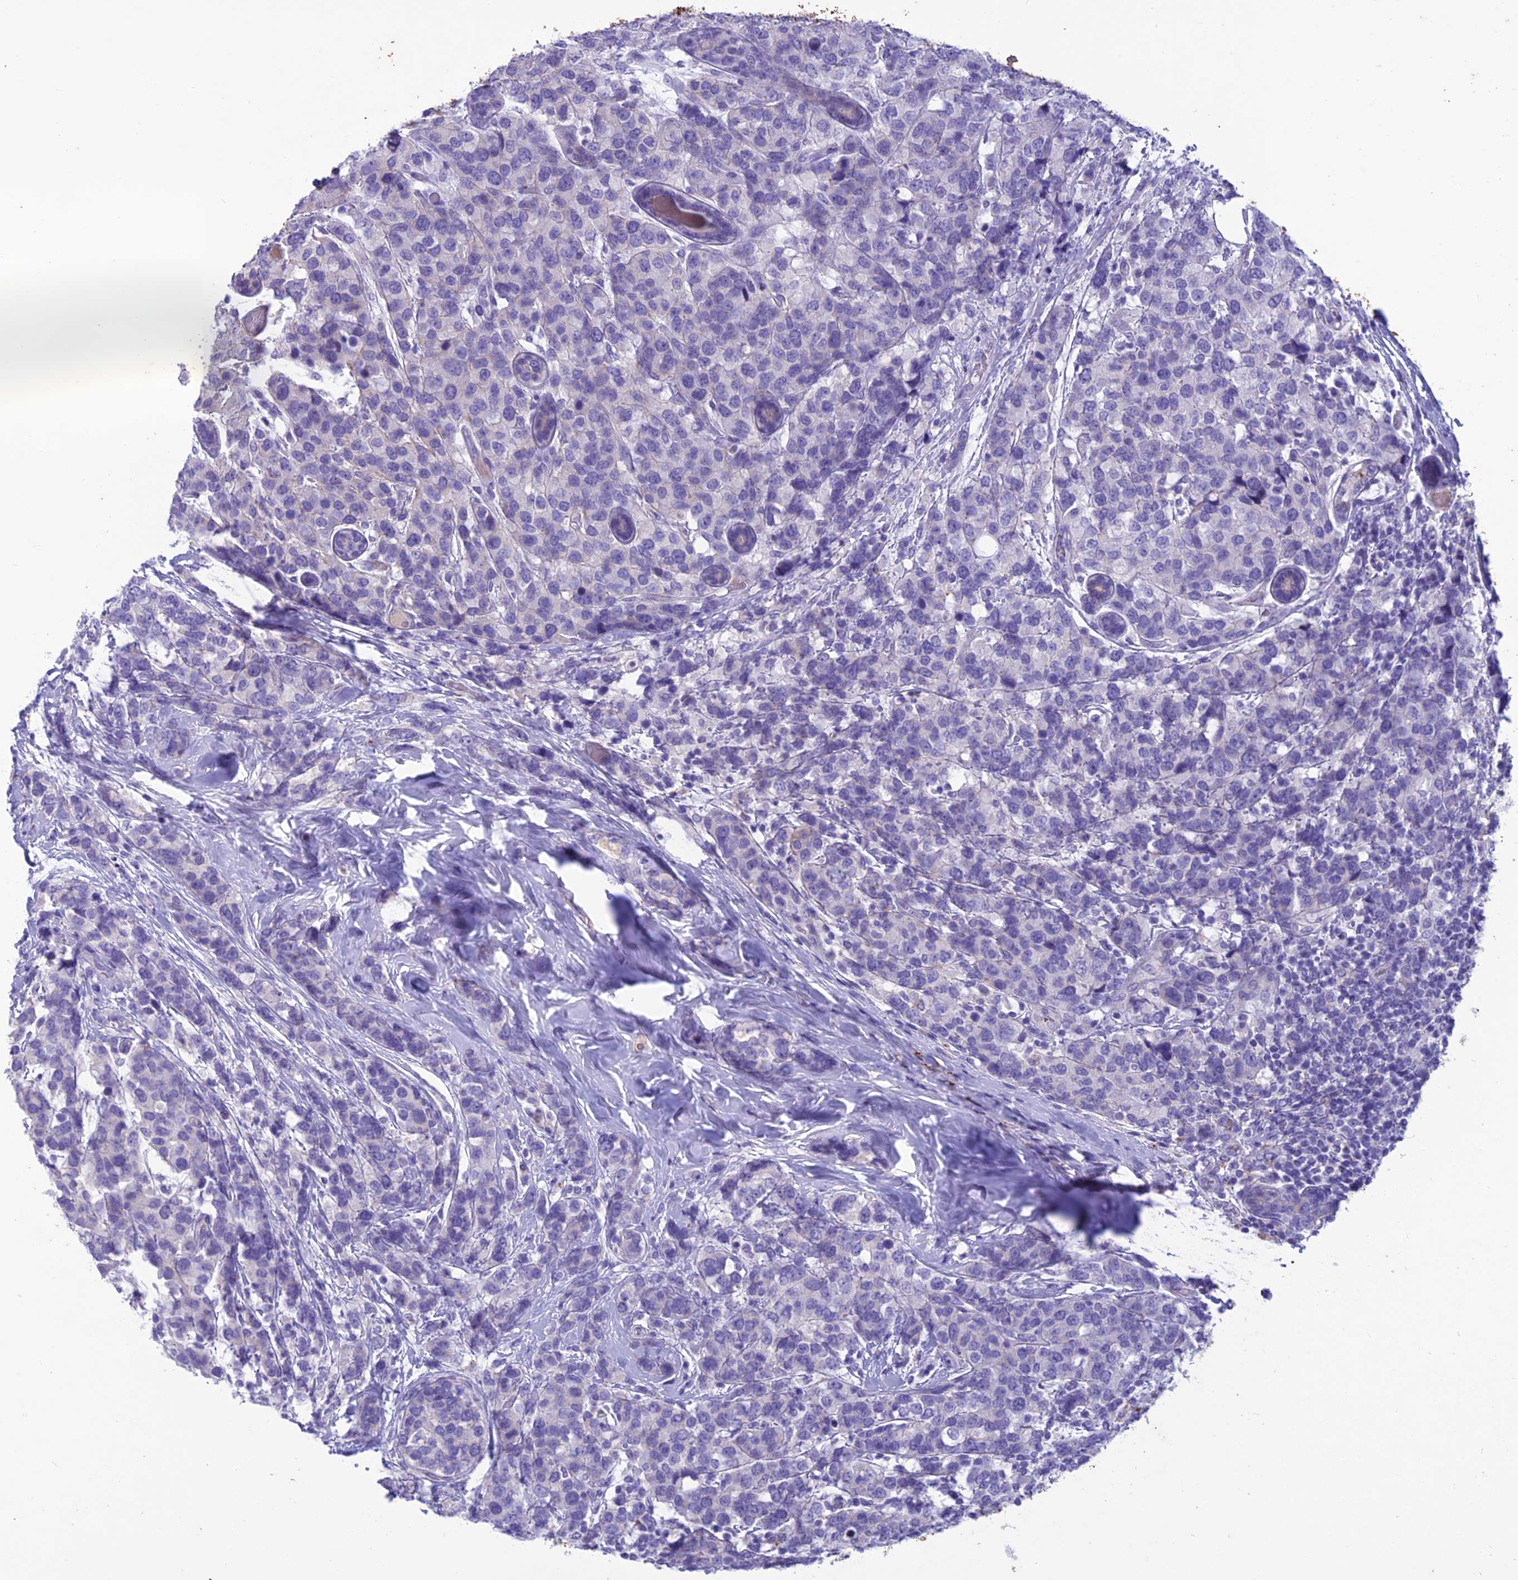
{"staining": {"intensity": "negative", "quantity": "none", "location": "none"}, "tissue": "breast cancer", "cell_type": "Tumor cells", "image_type": "cancer", "snomed": [{"axis": "morphology", "description": "Lobular carcinoma"}, {"axis": "topography", "description": "Breast"}], "caption": "Breast lobular carcinoma was stained to show a protein in brown. There is no significant staining in tumor cells.", "gene": "IFT172", "patient": {"sex": "female", "age": 59}}